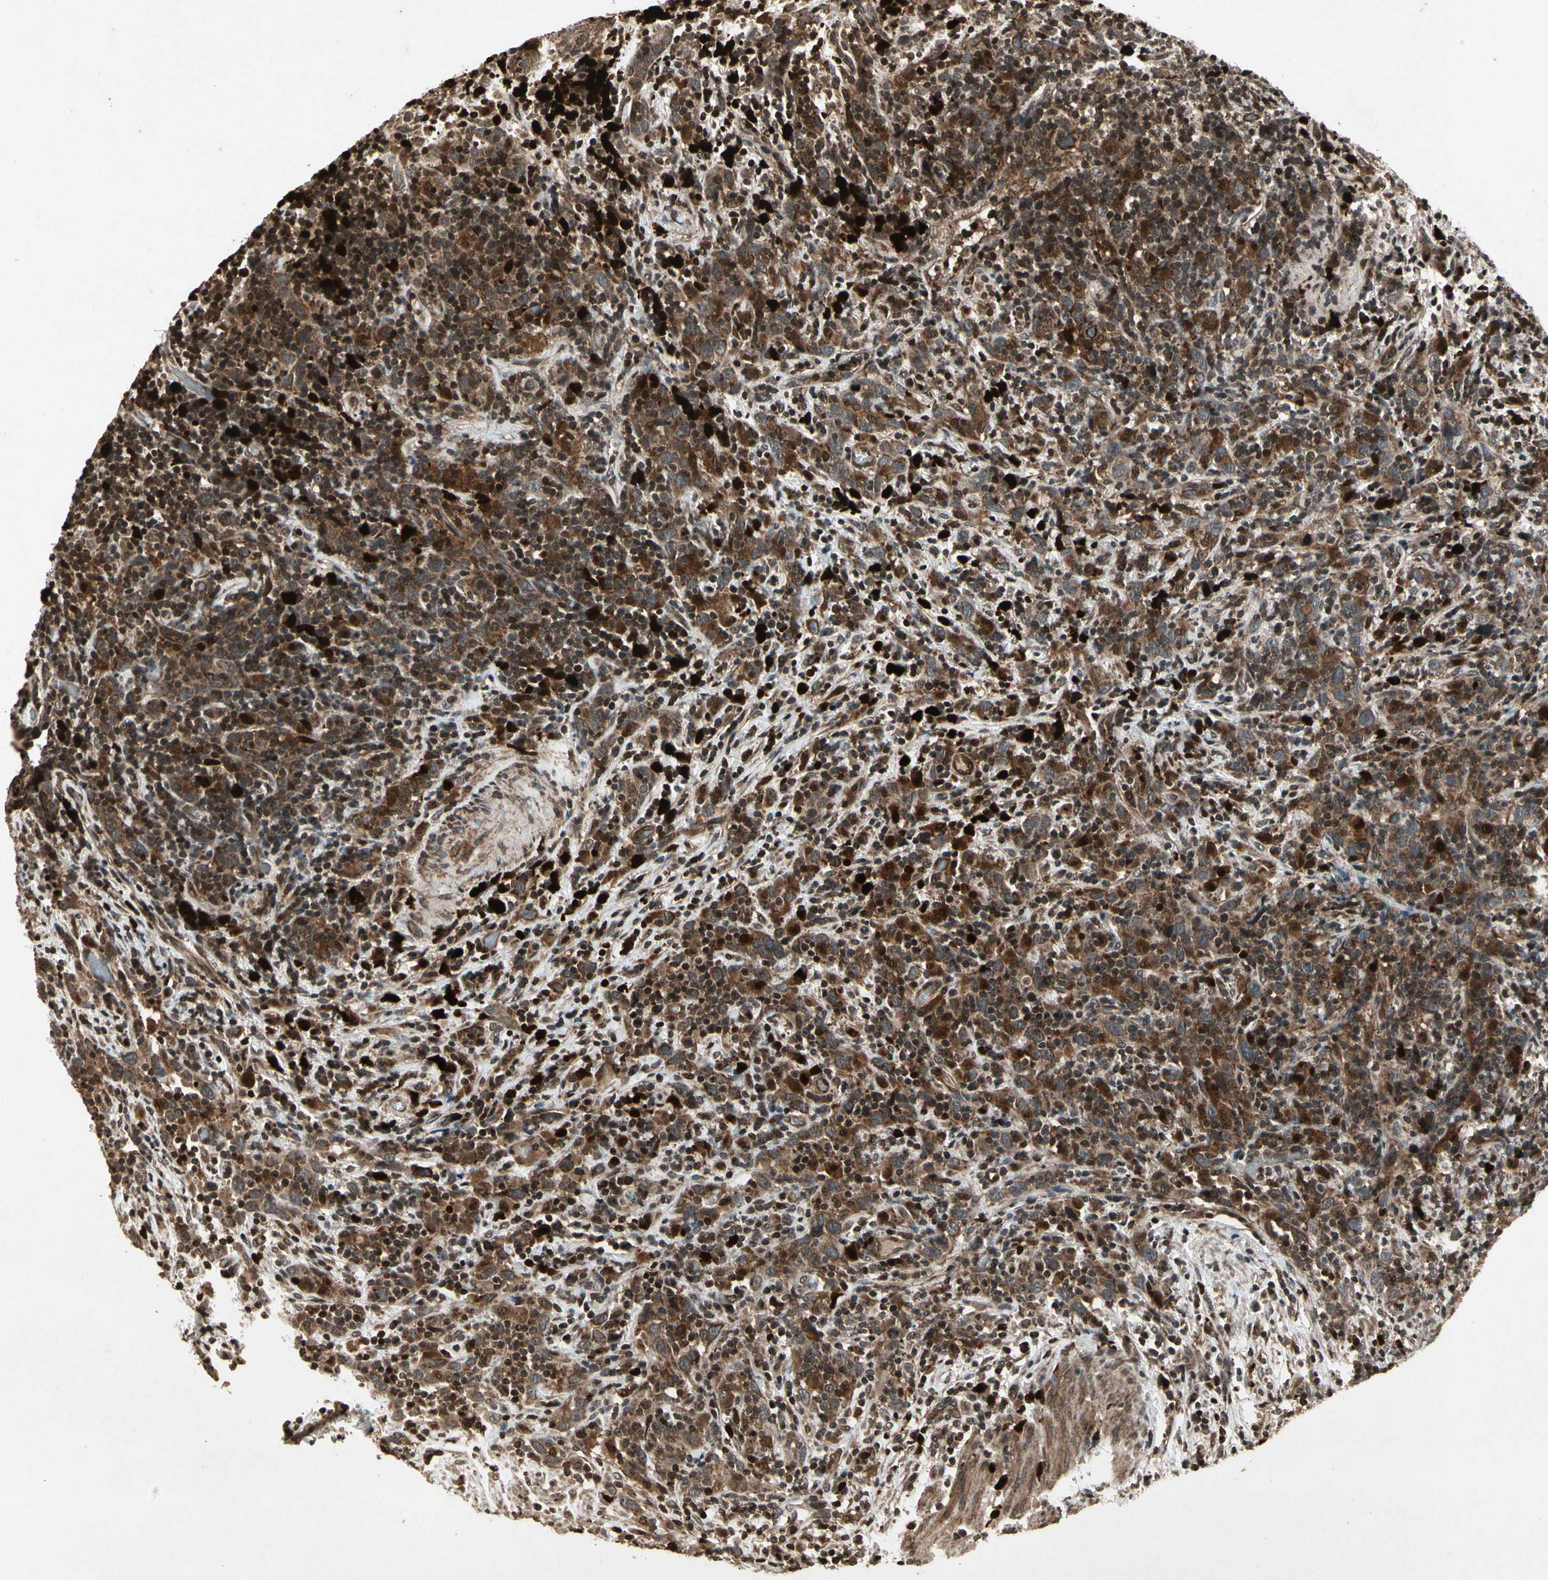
{"staining": {"intensity": "moderate", "quantity": ">75%", "location": "cytoplasmic/membranous"}, "tissue": "urothelial cancer", "cell_type": "Tumor cells", "image_type": "cancer", "snomed": [{"axis": "morphology", "description": "Urothelial carcinoma, High grade"}, {"axis": "topography", "description": "Urinary bladder"}], "caption": "Brown immunohistochemical staining in human urothelial cancer displays moderate cytoplasmic/membranous positivity in approximately >75% of tumor cells.", "gene": "GLRX", "patient": {"sex": "male", "age": 61}}